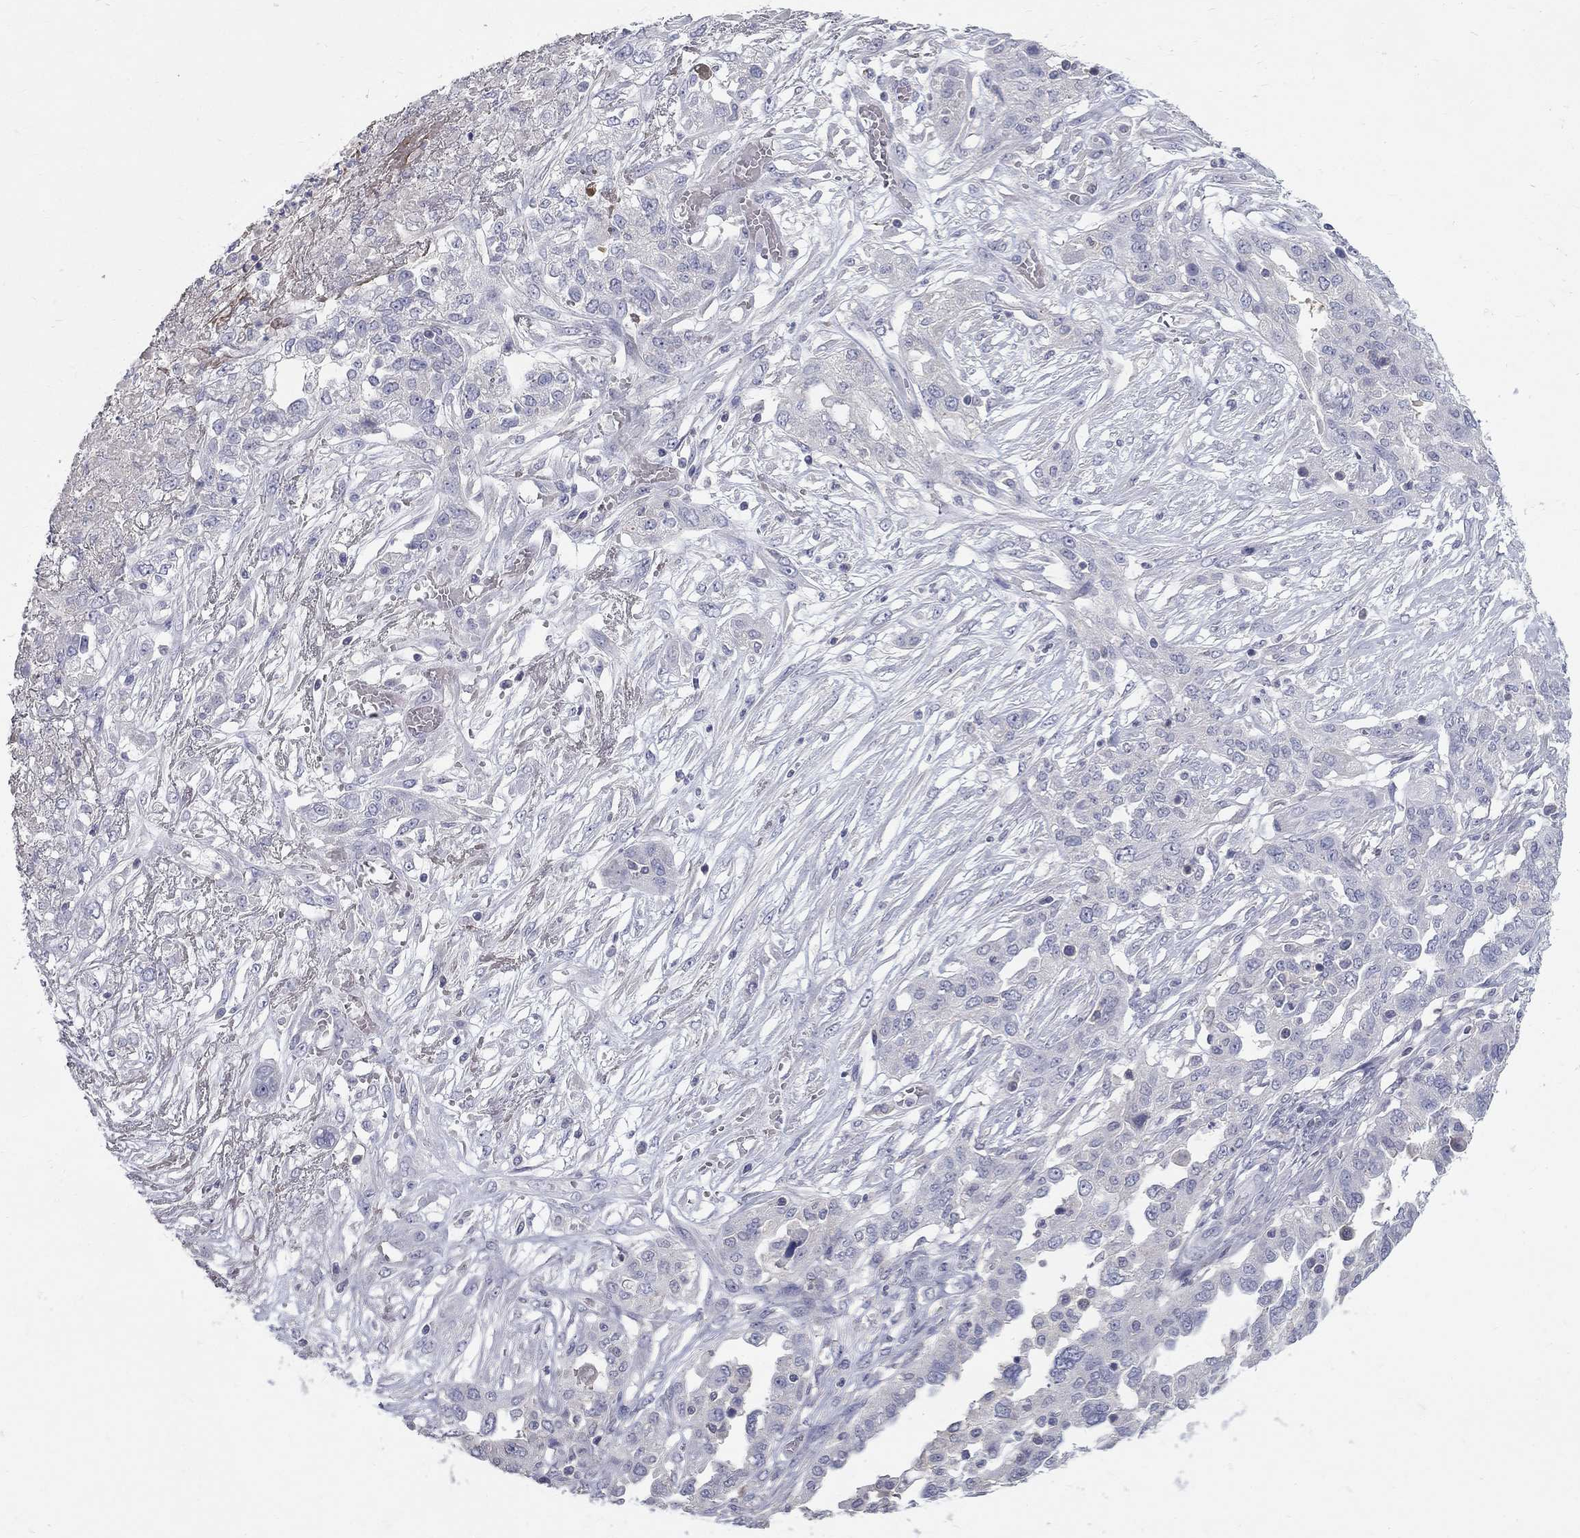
{"staining": {"intensity": "negative", "quantity": "none", "location": "none"}, "tissue": "ovarian cancer", "cell_type": "Tumor cells", "image_type": "cancer", "snomed": [{"axis": "morphology", "description": "Cystadenocarcinoma, serous, NOS"}, {"axis": "topography", "description": "Ovary"}], "caption": "An immunohistochemistry photomicrograph of ovarian cancer (serous cystadenocarcinoma) is shown. There is no staining in tumor cells of ovarian cancer (serous cystadenocarcinoma).", "gene": "PTH1R", "patient": {"sex": "female", "age": 67}}